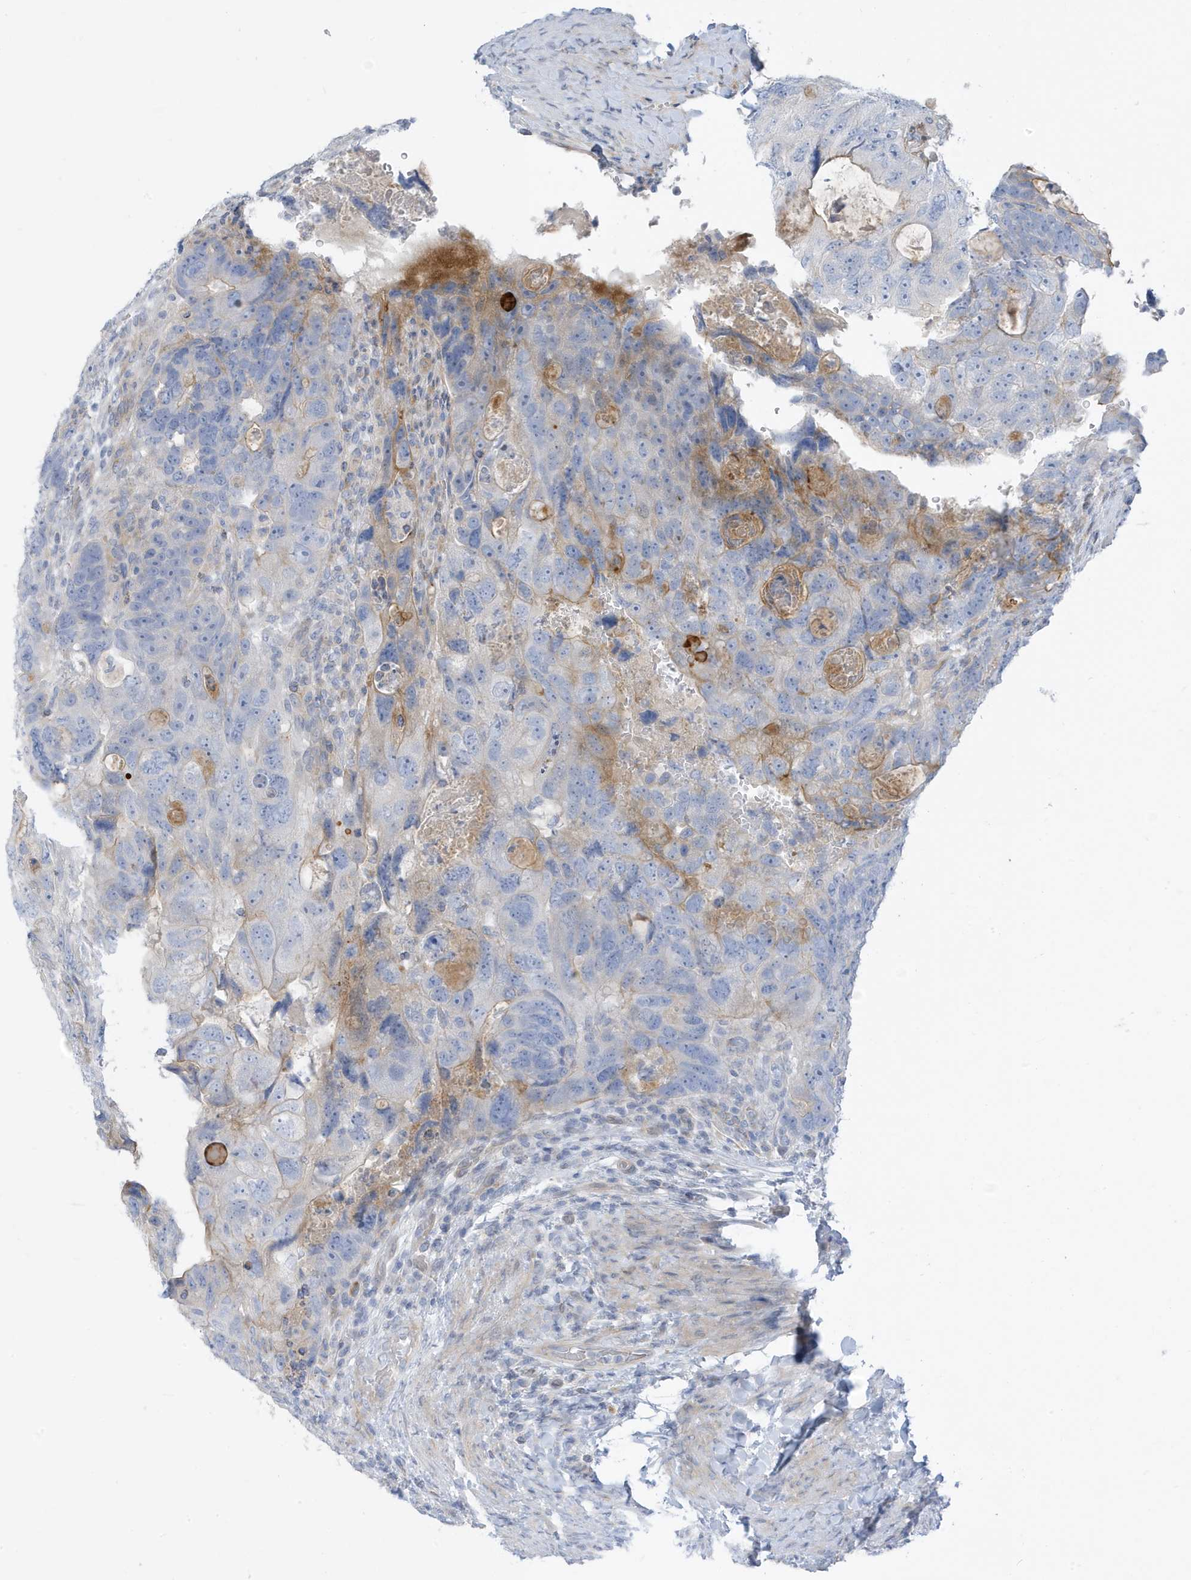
{"staining": {"intensity": "weak", "quantity": "<25%", "location": "cytoplasmic/membranous"}, "tissue": "colorectal cancer", "cell_type": "Tumor cells", "image_type": "cancer", "snomed": [{"axis": "morphology", "description": "Adenocarcinoma, NOS"}, {"axis": "topography", "description": "Rectum"}], "caption": "Immunohistochemistry of colorectal cancer reveals no positivity in tumor cells. The staining was performed using DAB (3,3'-diaminobenzidine) to visualize the protein expression in brown, while the nuclei were stained in blue with hematoxylin (Magnification: 20x).", "gene": "ATP13A5", "patient": {"sex": "male", "age": 59}}